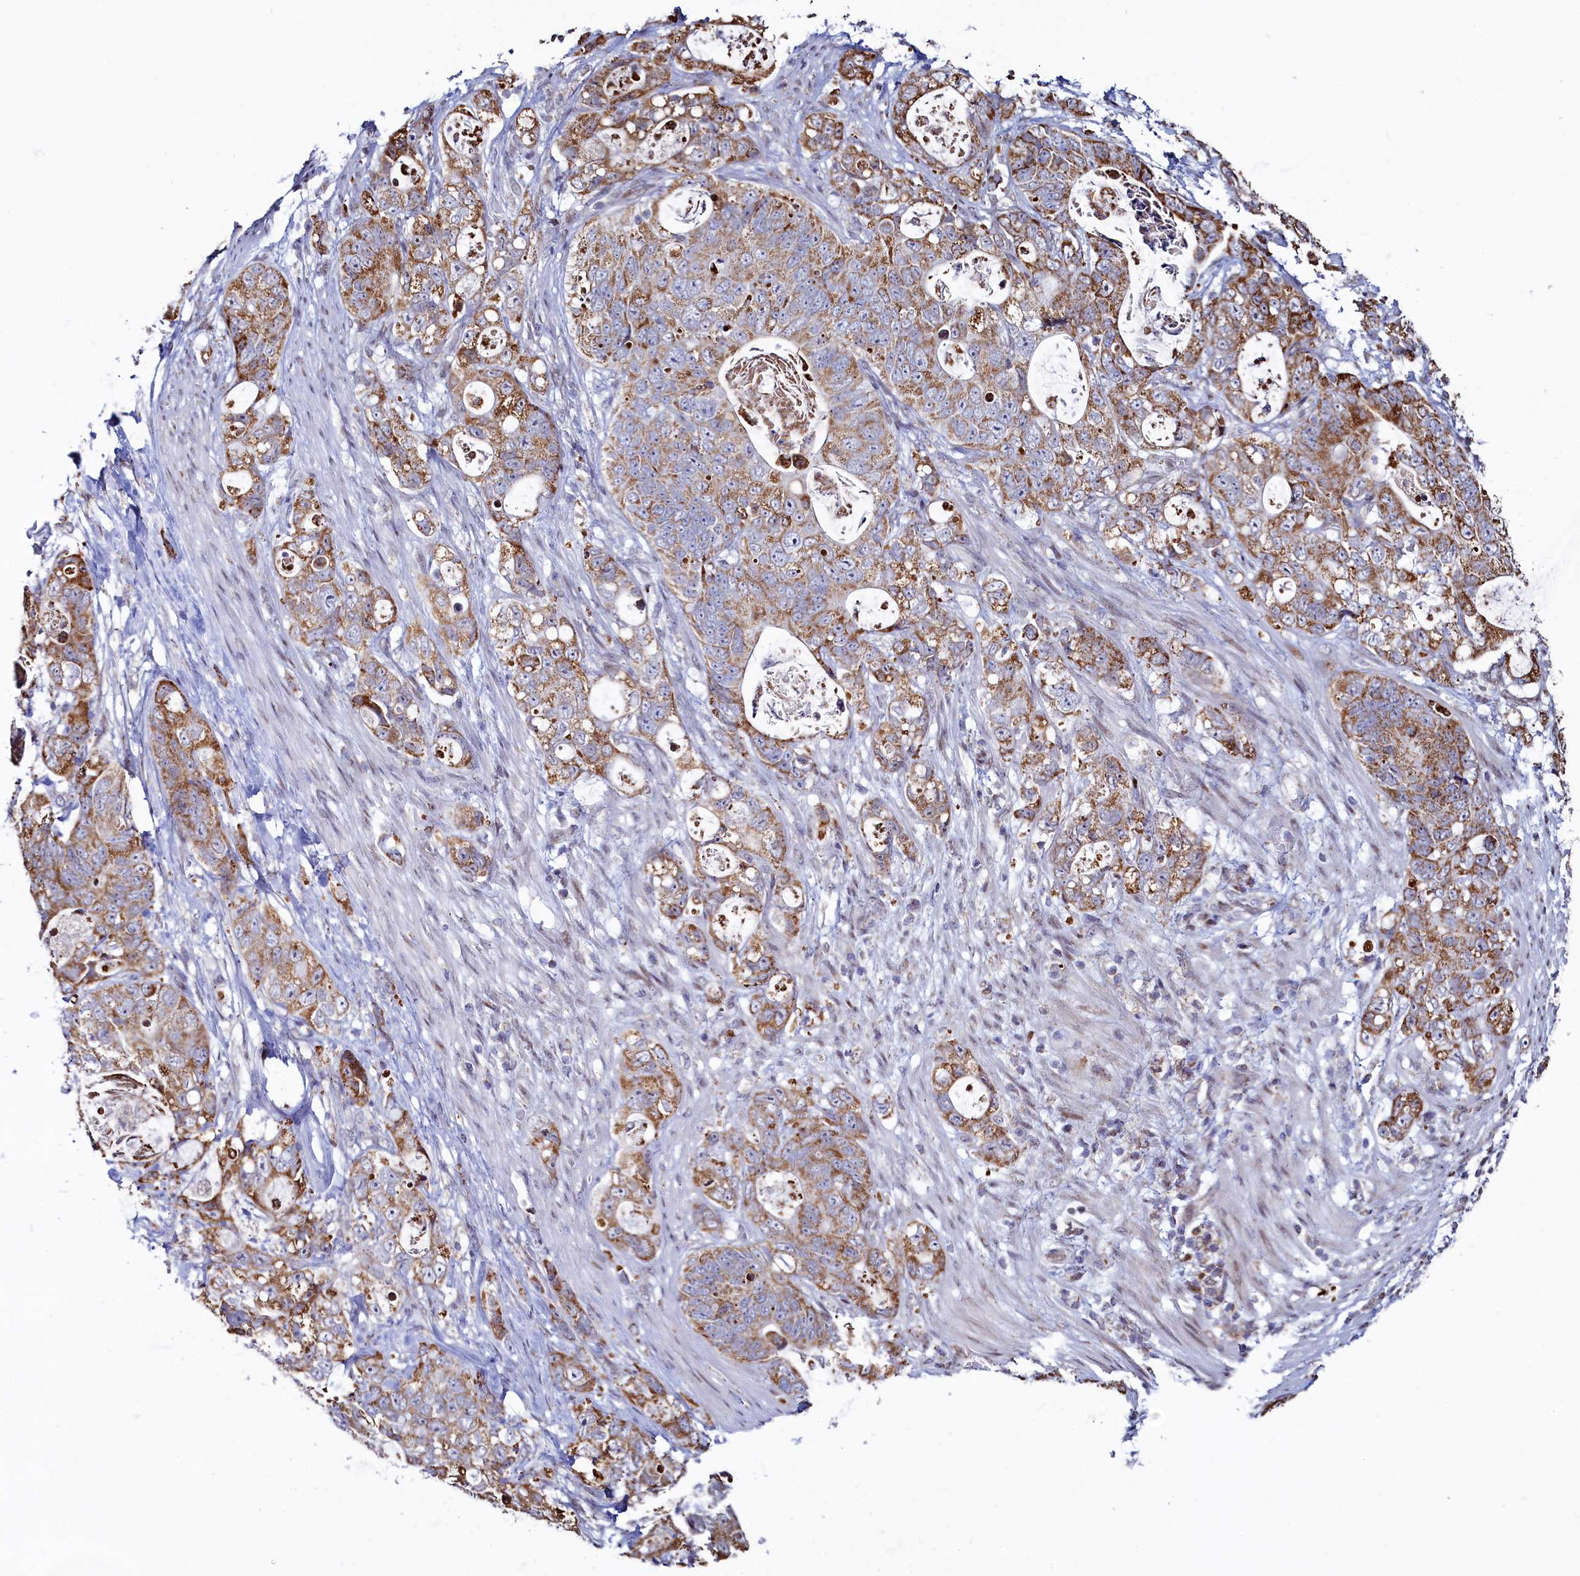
{"staining": {"intensity": "moderate", "quantity": ">75%", "location": "cytoplasmic/membranous"}, "tissue": "stomach cancer", "cell_type": "Tumor cells", "image_type": "cancer", "snomed": [{"axis": "morphology", "description": "Normal tissue, NOS"}, {"axis": "morphology", "description": "Adenocarcinoma, NOS"}, {"axis": "topography", "description": "Stomach"}], "caption": "Adenocarcinoma (stomach) tissue displays moderate cytoplasmic/membranous expression in approximately >75% of tumor cells", "gene": "HDGFL3", "patient": {"sex": "female", "age": 89}}